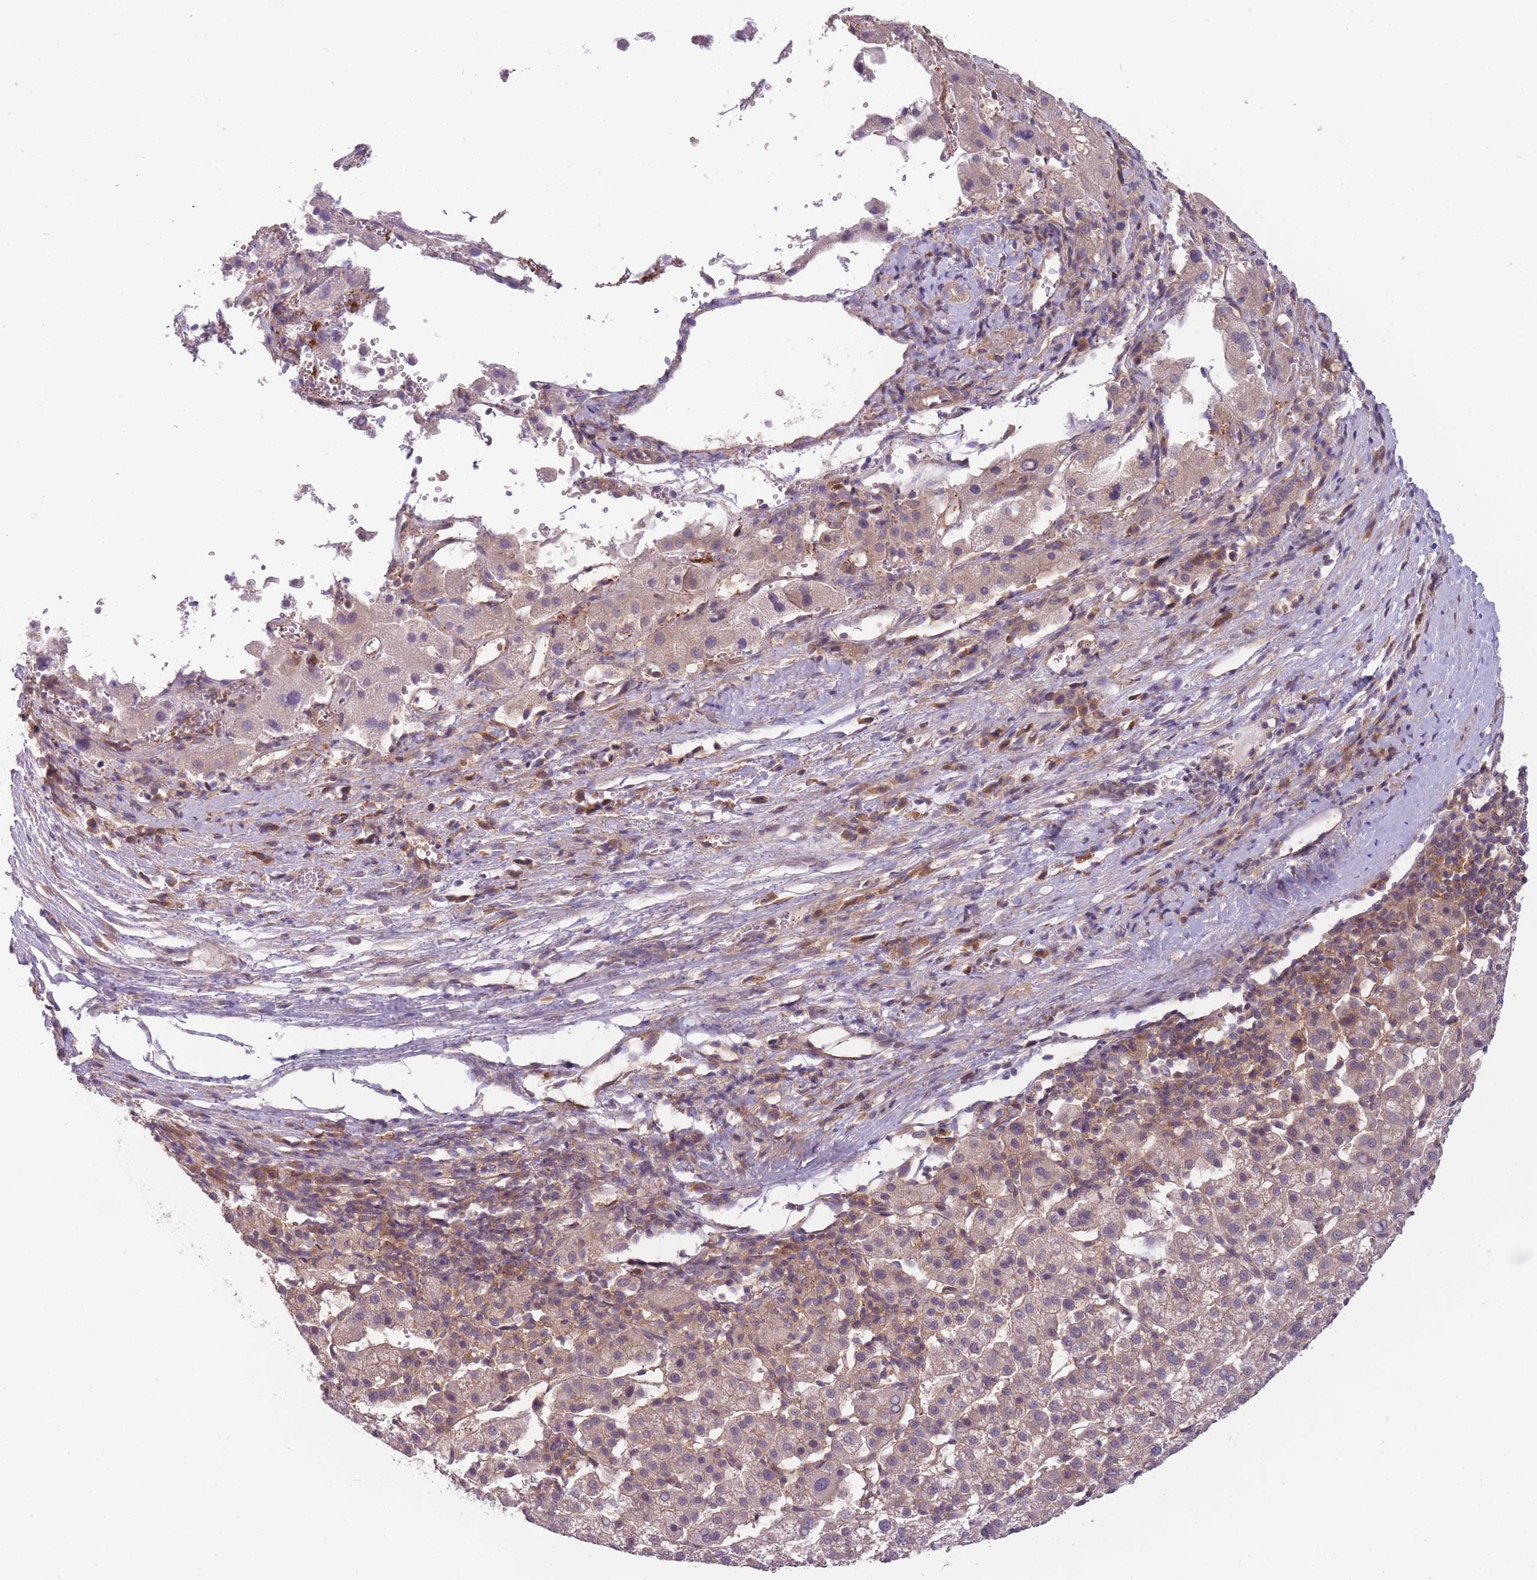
{"staining": {"intensity": "weak", "quantity": "25%-75%", "location": "cytoplasmic/membranous"}, "tissue": "liver cancer", "cell_type": "Tumor cells", "image_type": "cancer", "snomed": [{"axis": "morphology", "description": "Carcinoma, Hepatocellular, NOS"}, {"axis": "topography", "description": "Liver"}], "caption": "Weak cytoplasmic/membranous staining is seen in about 25%-75% of tumor cells in liver cancer (hepatocellular carcinoma).", "gene": "PFDN6", "patient": {"sex": "female", "age": 58}}